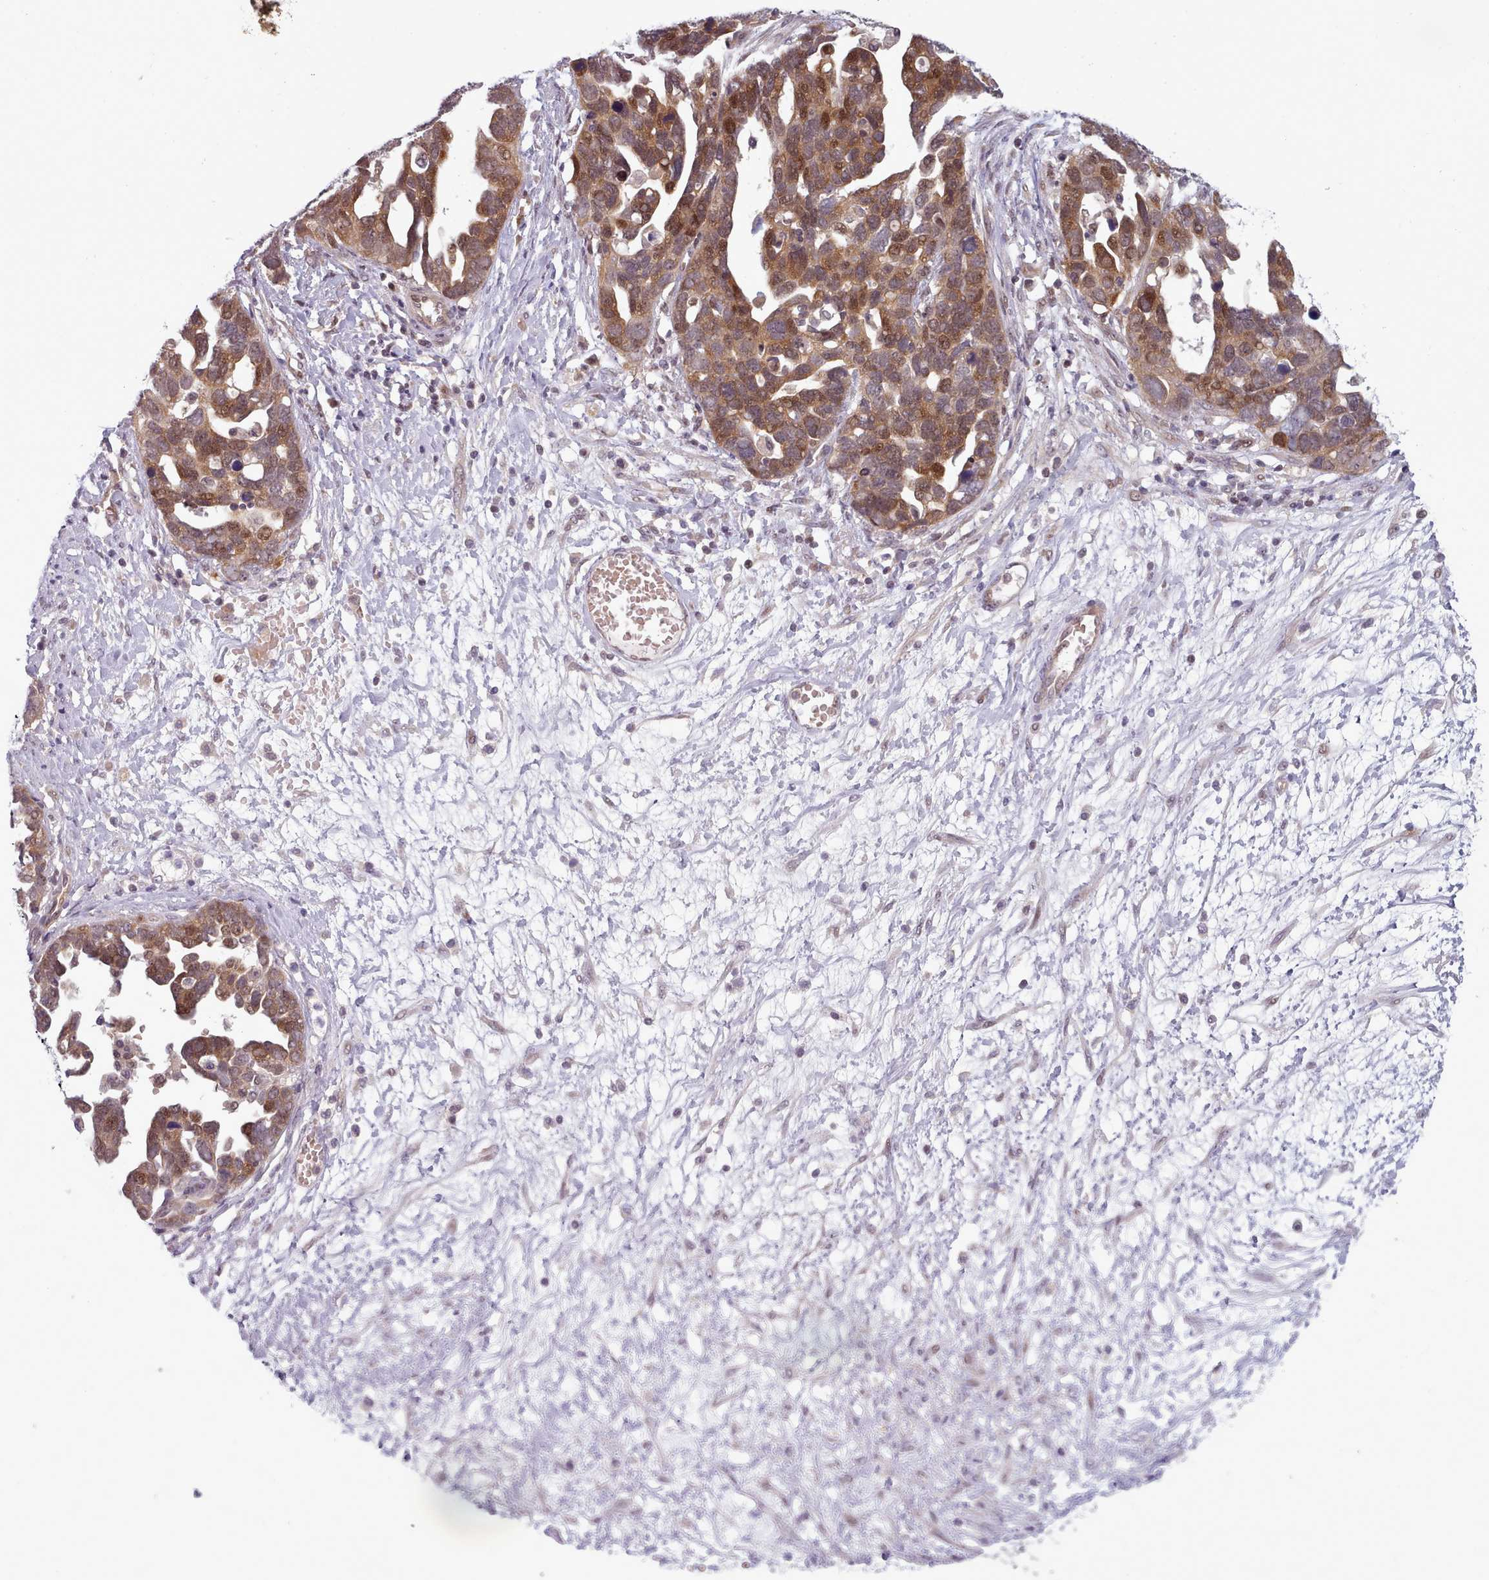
{"staining": {"intensity": "moderate", "quantity": ">75%", "location": "cytoplasmic/membranous"}, "tissue": "ovarian cancer", "cell_type": "Tumor cells", "image_type": "cancer", "snomed": [{"axis": "morphology", "description": "Cystadenocarcinoma, serous, NOS"}, {"axis": "topography", "description": "Ovary"}], "caption": "This micrograph displays immunohistochemistry staining of human ovarian cancer (serous cystadenocarcinoma), with medium moderate cytoplasmic/membranous staining in about >75% of tumor cells.", "gene": "CLNS1A", "patient": {"sex": "female", "age": 54}}